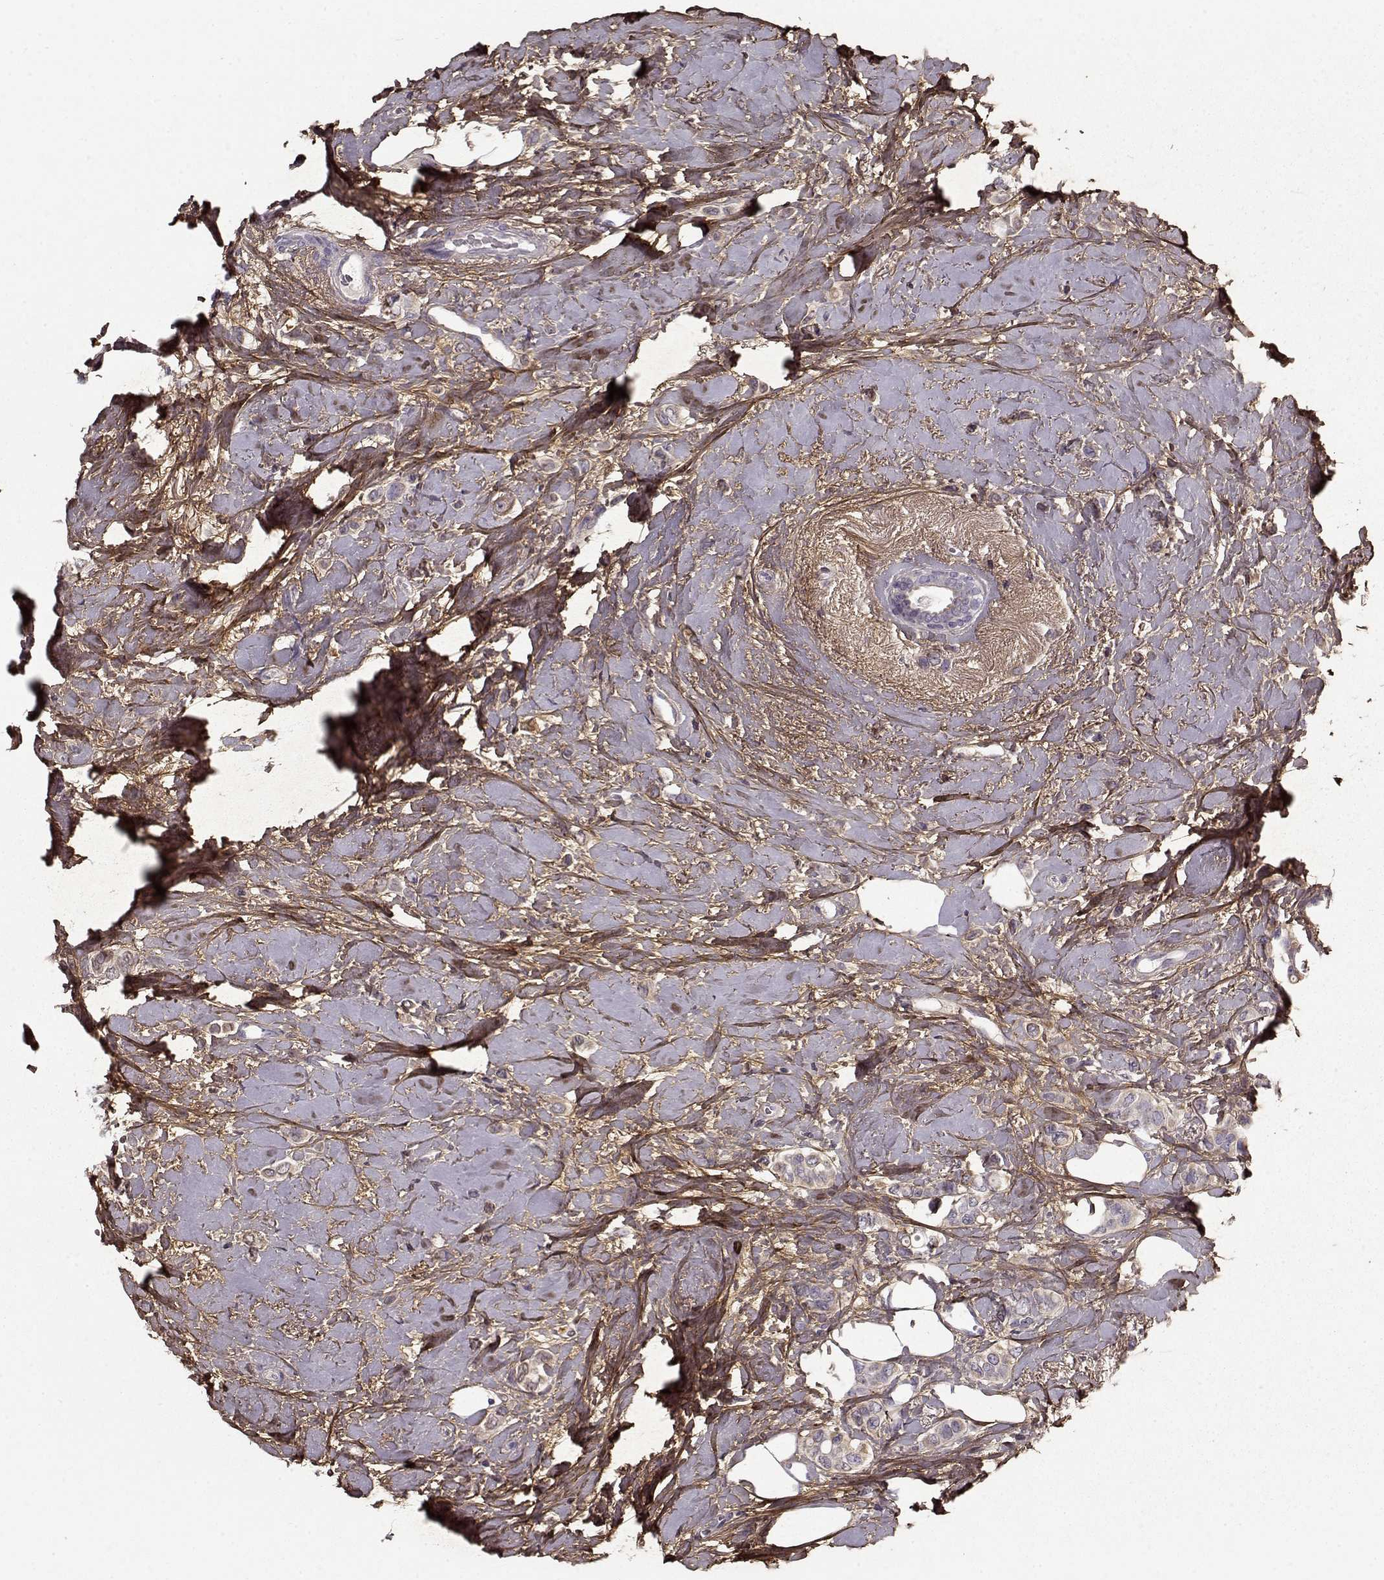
{"staining": {"intensity": "negative", "quantity": "none", "location": "none"}, "tissue": "breast cancer", "cell_type": "Tumor cells", "image_type": "cancer", "snomed": [{"axis": "morphology", "description": "Lobular carcinoma"}, {"axis": "topography", "description": "Breast"}], "caption": "Immunohistochemistry (IHC) image of human breast cancer (lobular carcinoma) stained for a protein (brown), which reveals no expression in tumor cells.", "gene": "LUM", "patient": {"sex": "female", "age": 66}}